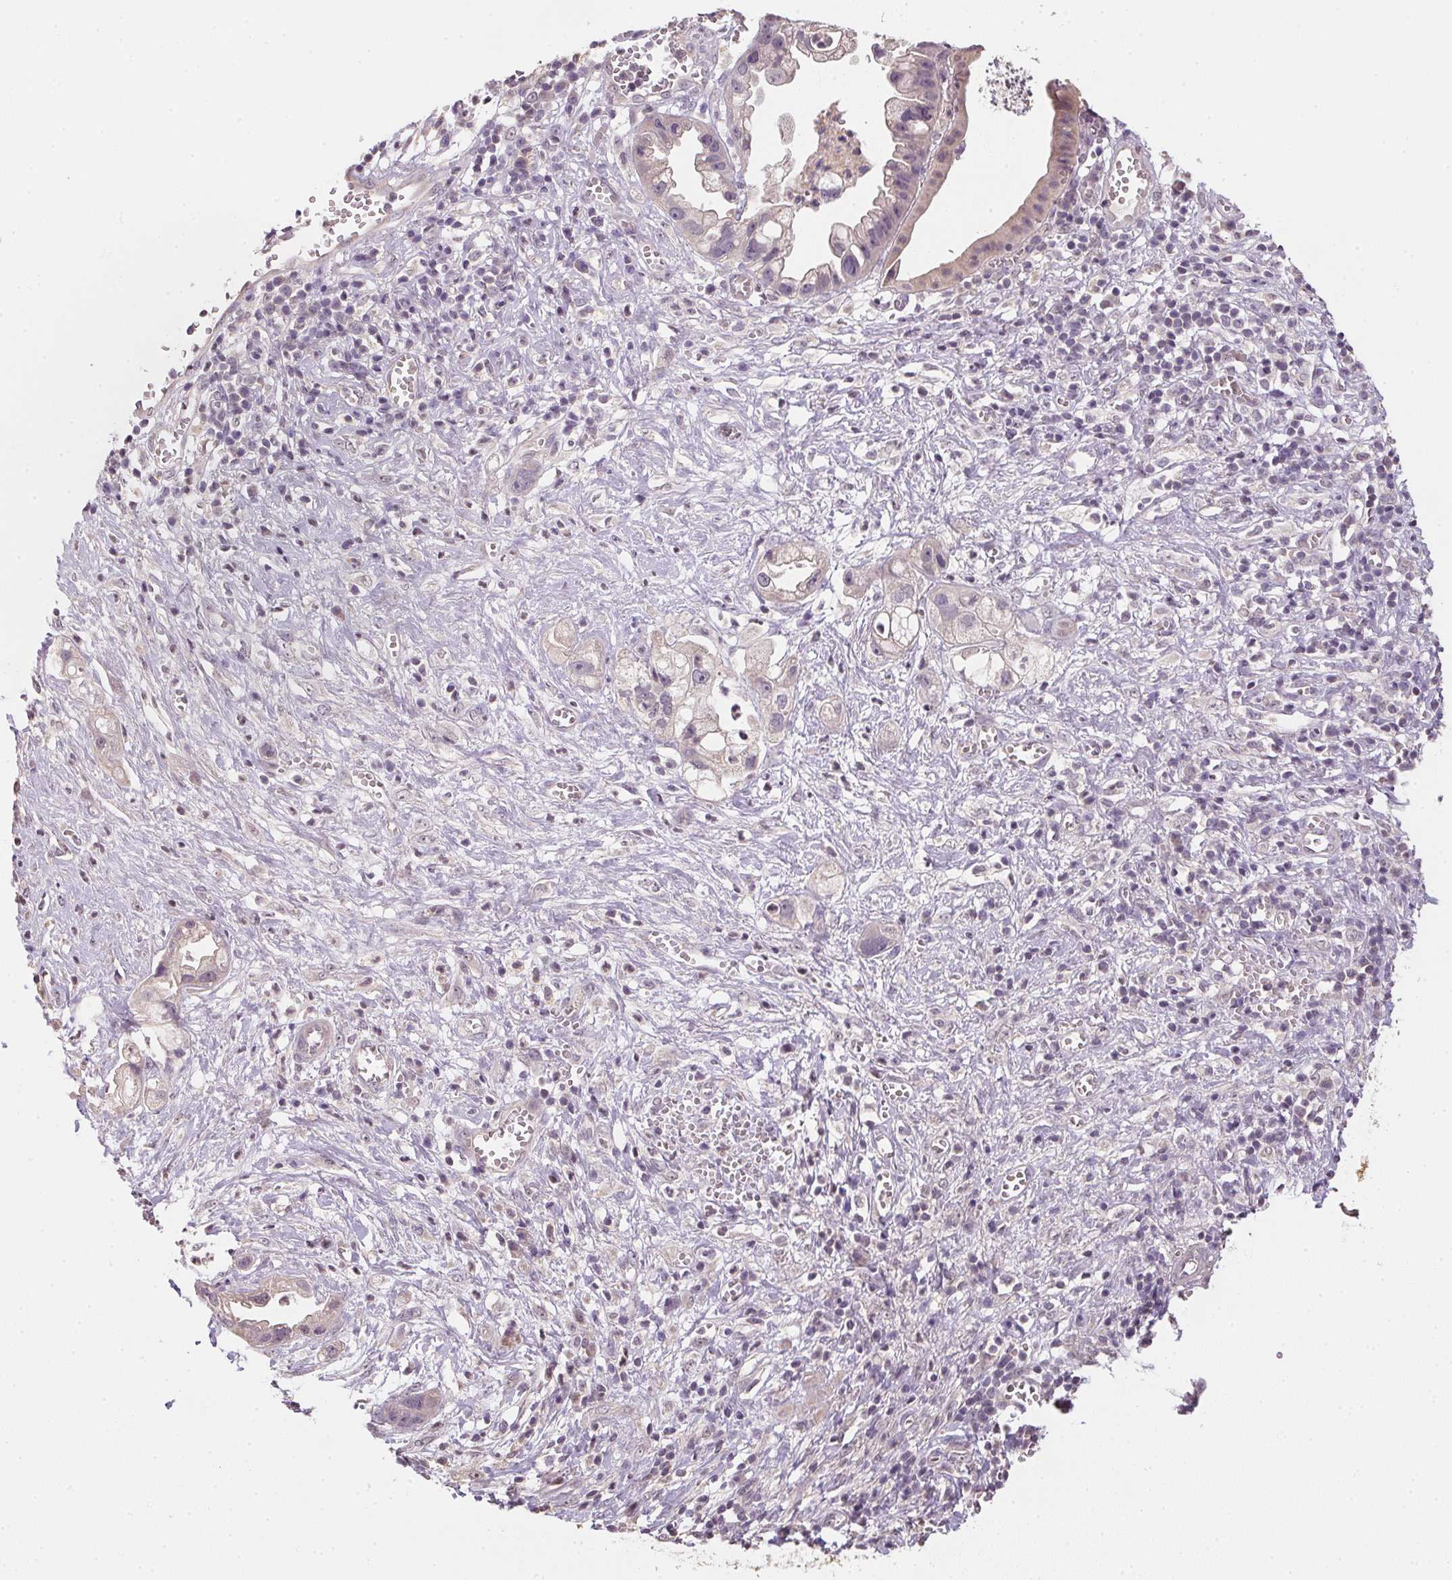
{"staining": {"intensity": "negative", "quantity": "none", "location": "none"}, "tissue": "pancreatic cancer", "cell_type": "Tumor cells", "image_type": "cancer", "snomed": [{"axis": "morphology", "description": "Adenocarcinoma, NOS"}, {"axis": "topography", "description": "Pancreas"}], "caption": "Adenocarcinoma (pancreatic) was stained to show a protein in brown. There is no significant staining in tumor cells.", "gene": "ALDH8A1", "patient": {"sex": "female", "age": 73}}